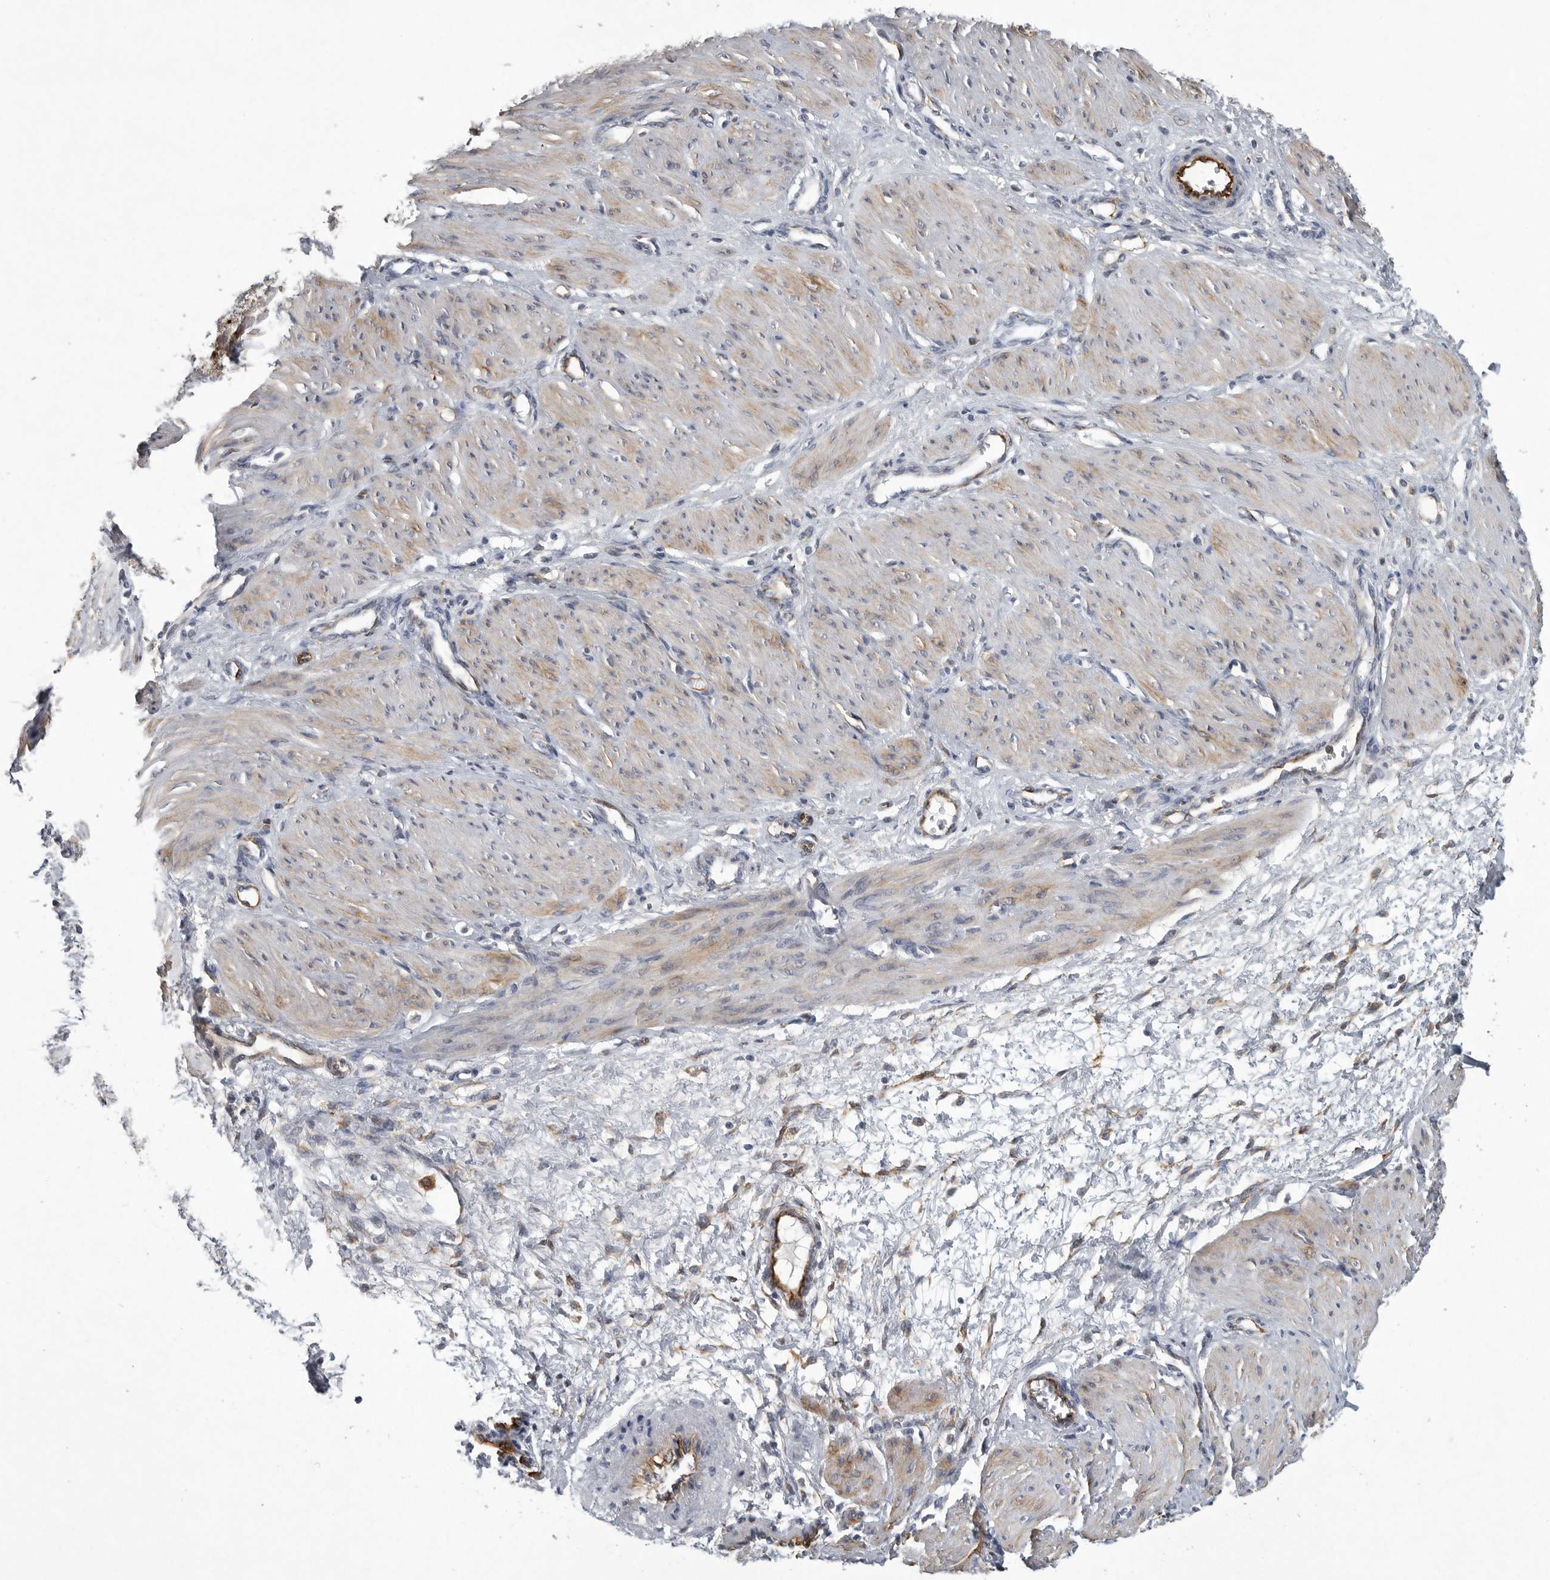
{"staining": {"intensity": "weak", "quantity": "<25%", "location": "cytoplasmic/membranous"}, "tissue": "smooth muscle", "cell_type": "Smooth muscle cells", "image_type": "normal", "snomed": [{"axis": "morphology", "description": "Normal tissue, NOS"}, {"axis": "topography", "description": "Endometrium"}], "caption": "Smooth muscle stained for a protein using immunohistochemistry demonstrates no expression smooth muscle cells.", "gene": "MINPP1", "patient": {"sex": "female", "age": 33}}